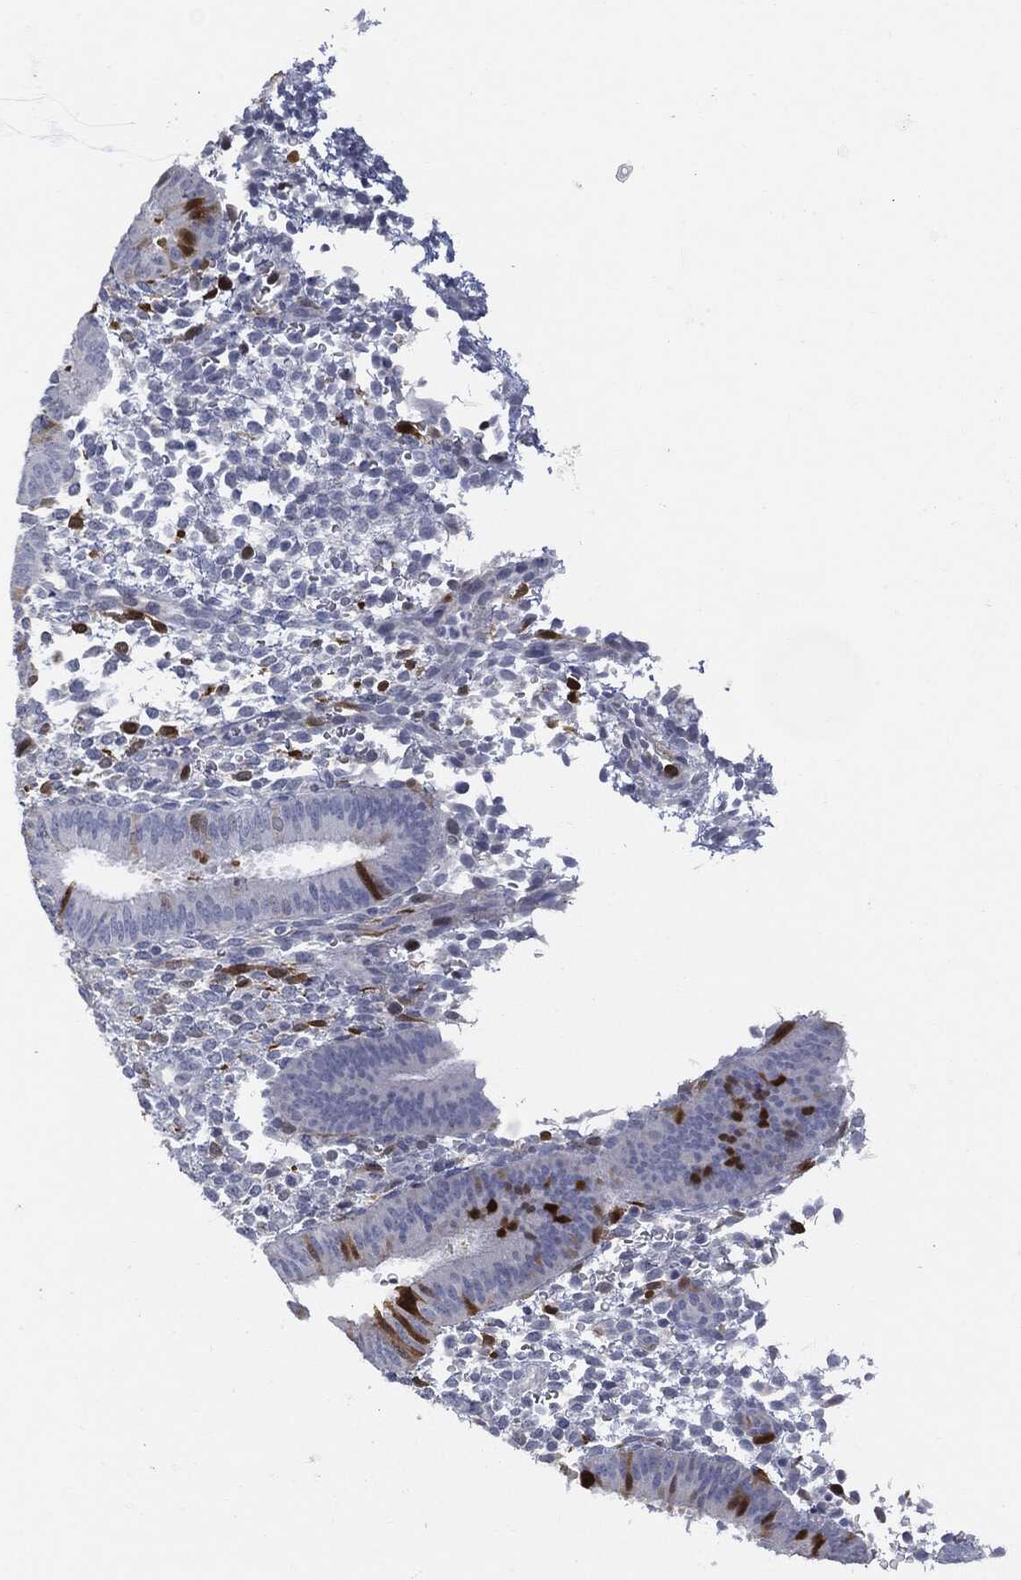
{"staining": {"intensity": "negative", "quantity": "none", "location": "none"}, "tissue": "endometrium", "cell_type": "Cells in endometrial stroma", "image_type": "normal", "snomed": [{"axis": "morphology", "description": "Normal tissue, NOS"}, {"axis": "topography", "description": "Endometrium"}], "caption": "High magnification brightfield microscopy of unremarkable endometrium stained with DAB (3,3'-diaminobenzidine) (brown) and counterstained with hematoxylin (blue): cells in endometrial stroma show no significant expression.", "gene": "UBE2C", "patient": {"sex": "female", "age": 39}}